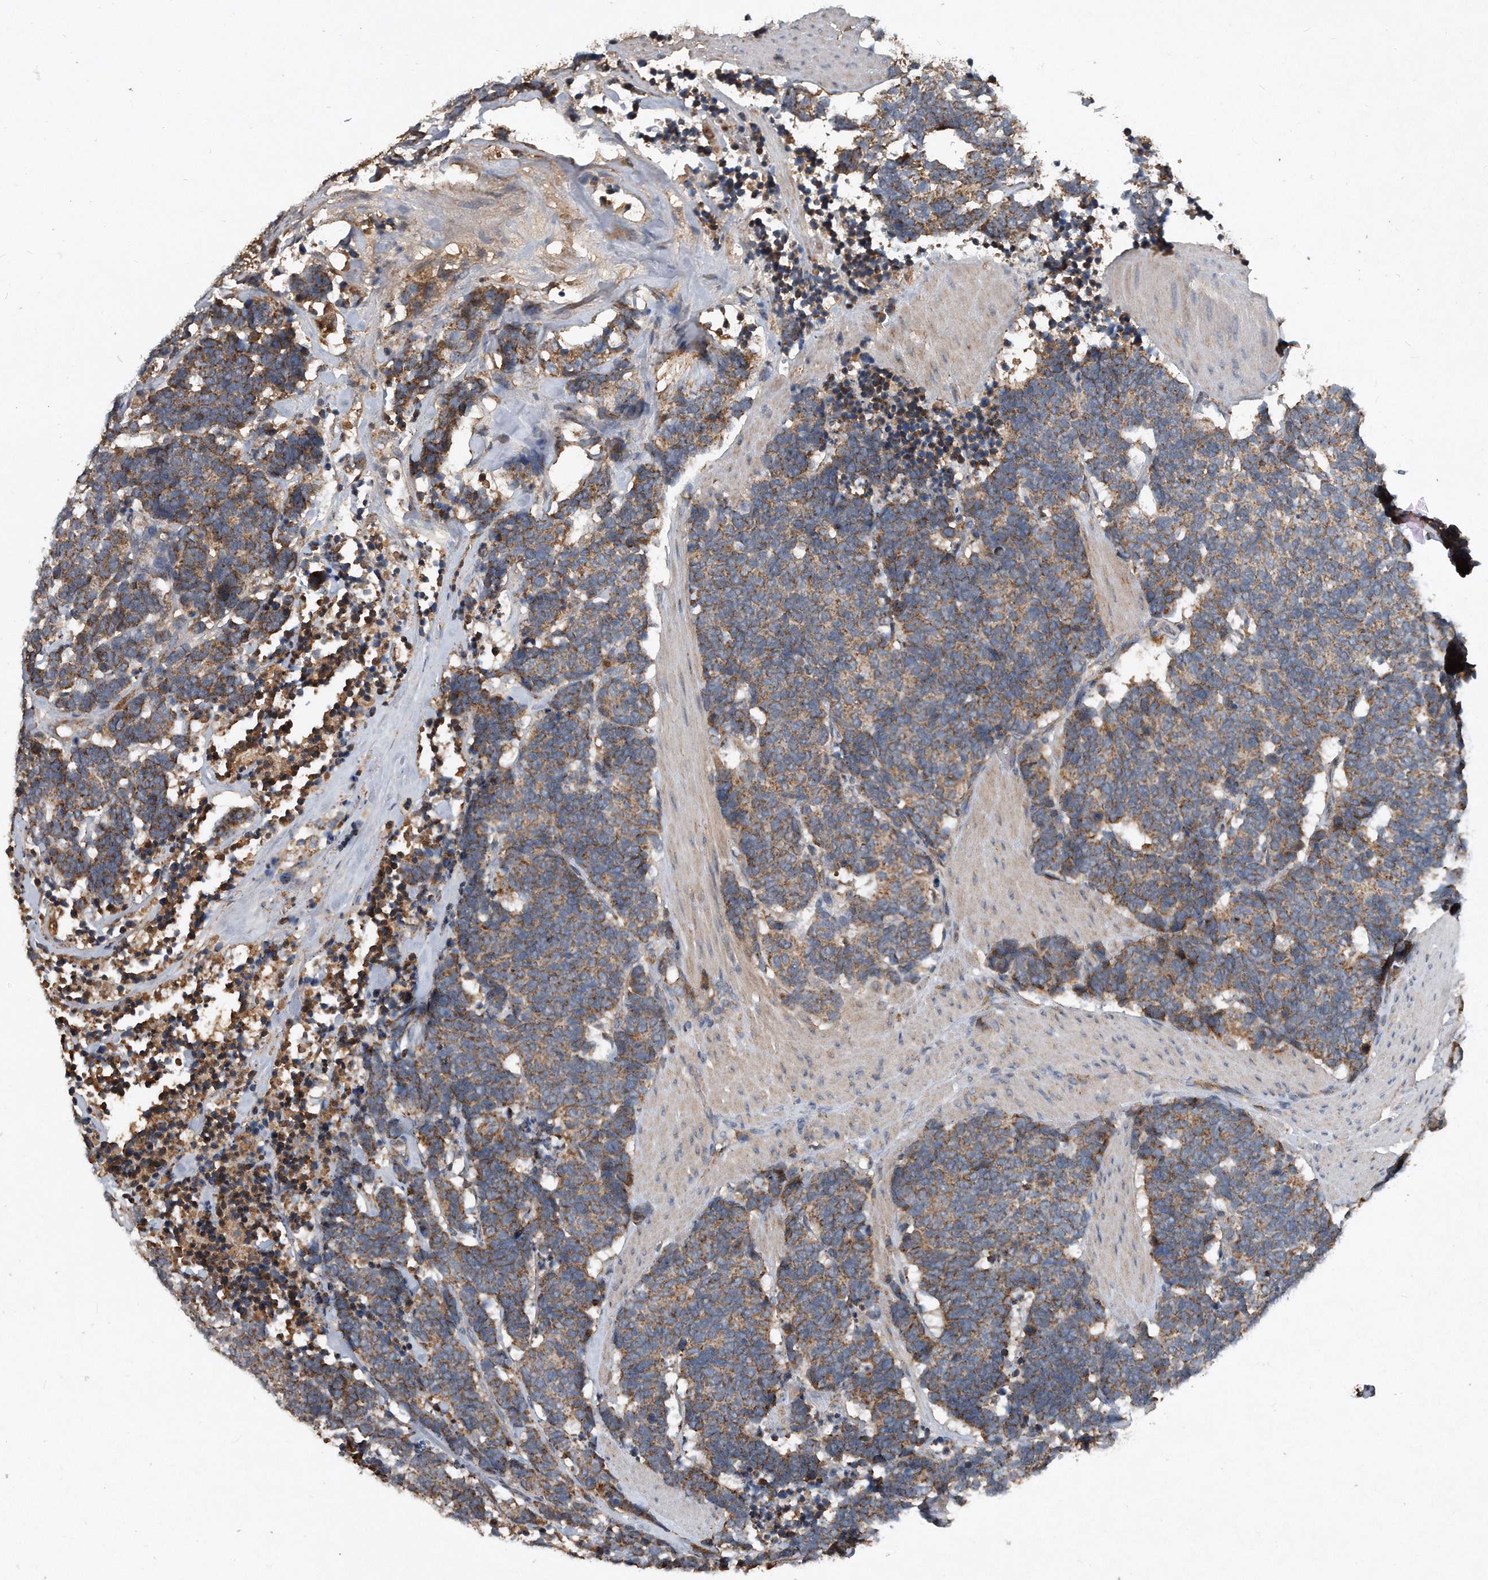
{"staining": {"intensity": "weak", "quantity": ">75%", "location": "cytoplasmic/membranous"}, "tissue": "carcinoid", "cell_type": "Tumor cells", "image_type": "cancer", "snomed": [{"axis": "morphology", "description": "Carcinoma, NOS"}, {"axis": "morphology", "description": "Carcinoid, malignant, NOS"}, {"axis": "topography", "description": "Urinary bladder"}], "caption": "Protein expression analysis of human carcinoid reveals weak cytoplasmic/membranous positivity in about >75% of tumor cells. (DAB IHC, brown staining for protein, blue staining for nuclei).", "gene": "SDHA", "patient": {"sex": "male", "age": 57}}